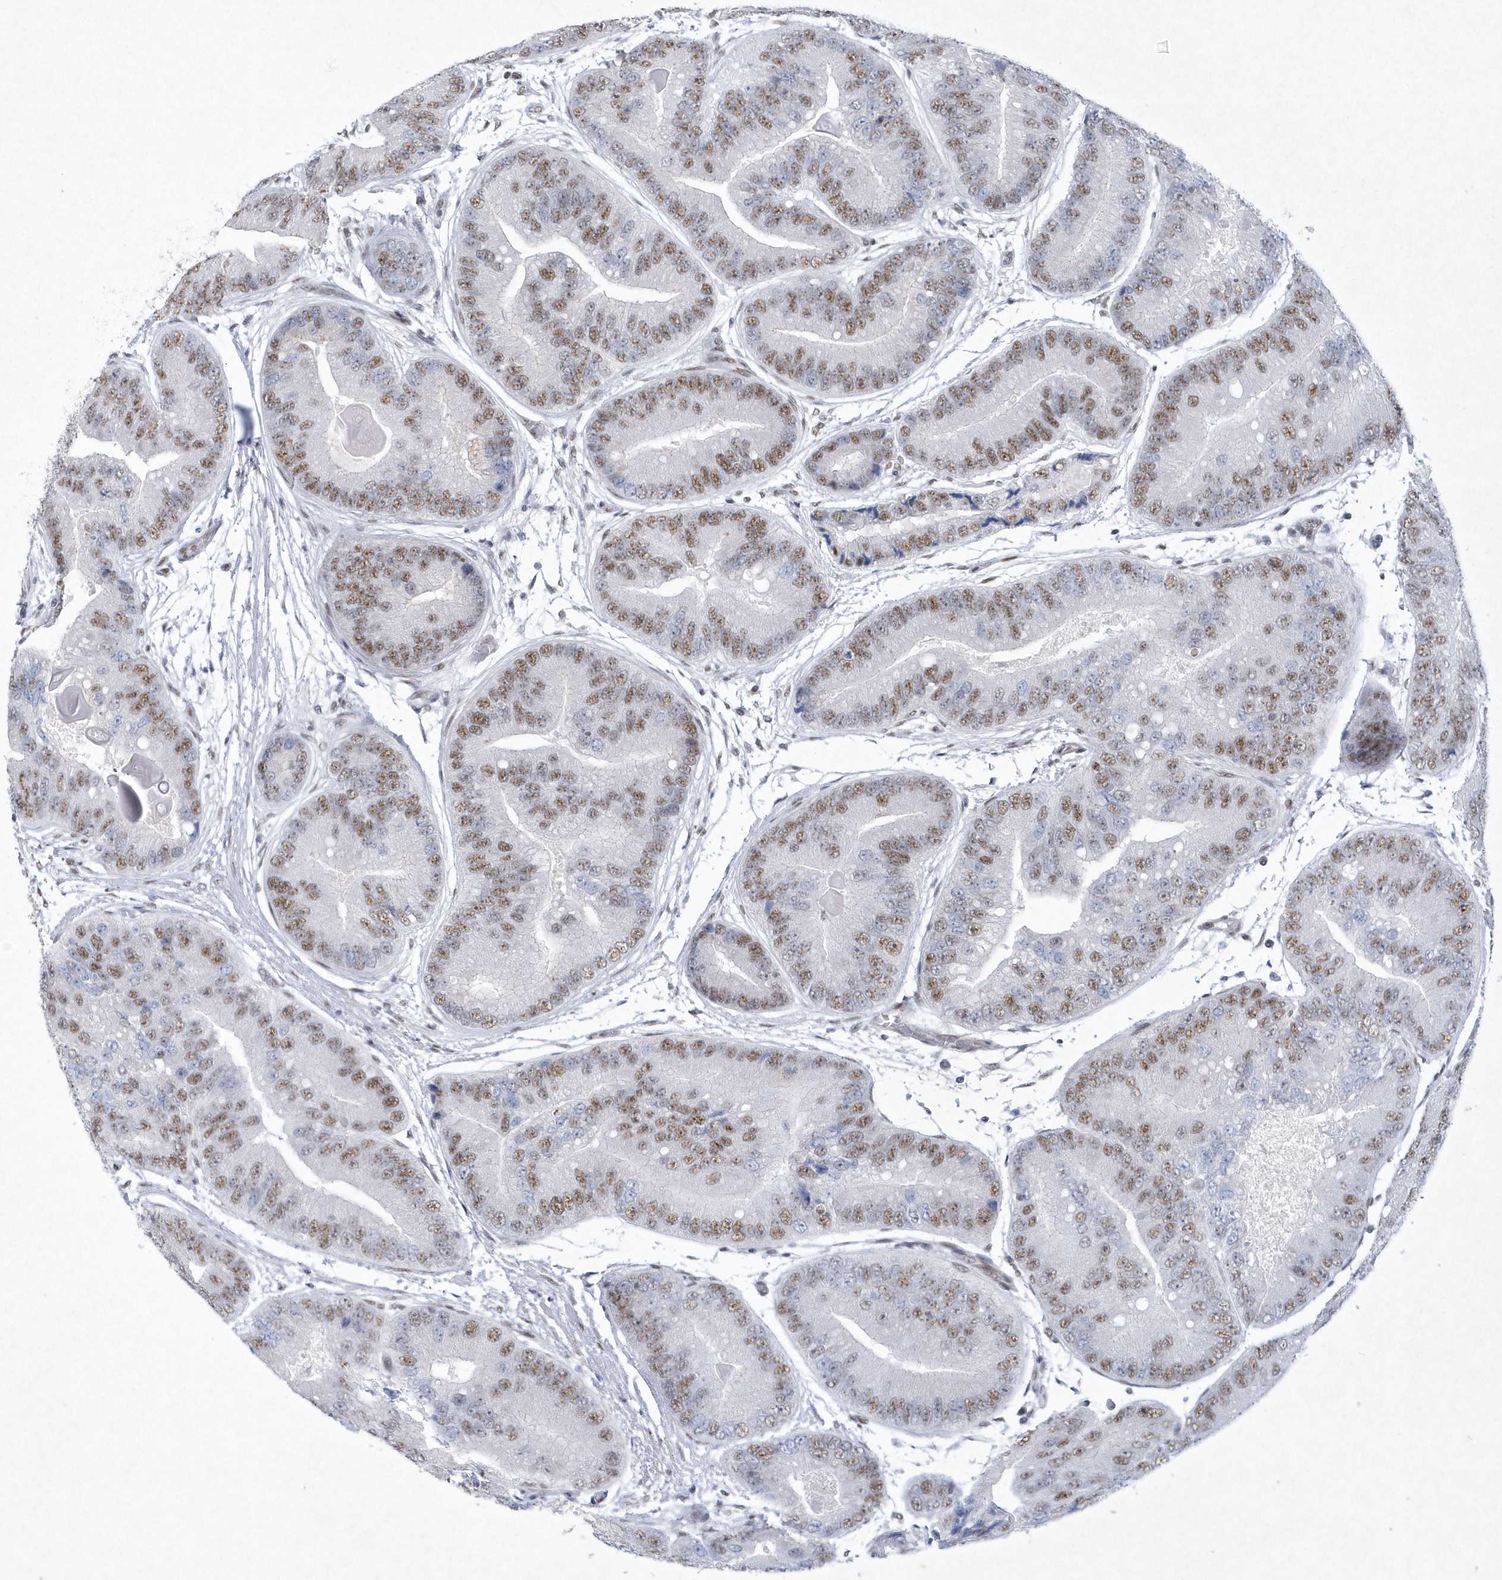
{"staining": {"intensity": "moderate", "quantity": ">75%", "location": "nuclear"}, "tissue": "prostate cancer", "cell_type": "Tumor cells", "image_type": "cancer", "snomed": [{"axis": "morphology", "description": "Adenocarcinoma, High grade"}, {"axis": "topography", "description": "Prostate"}], "caption": "Prostate cancer (high-grade adenocarcinoma) stained for a protein (brown) displays moderate nuclear positive positivity in about >75% of tumor cells.", "gene": "DCLRE1A", "patient": {"sex": "male", "age": 70}}